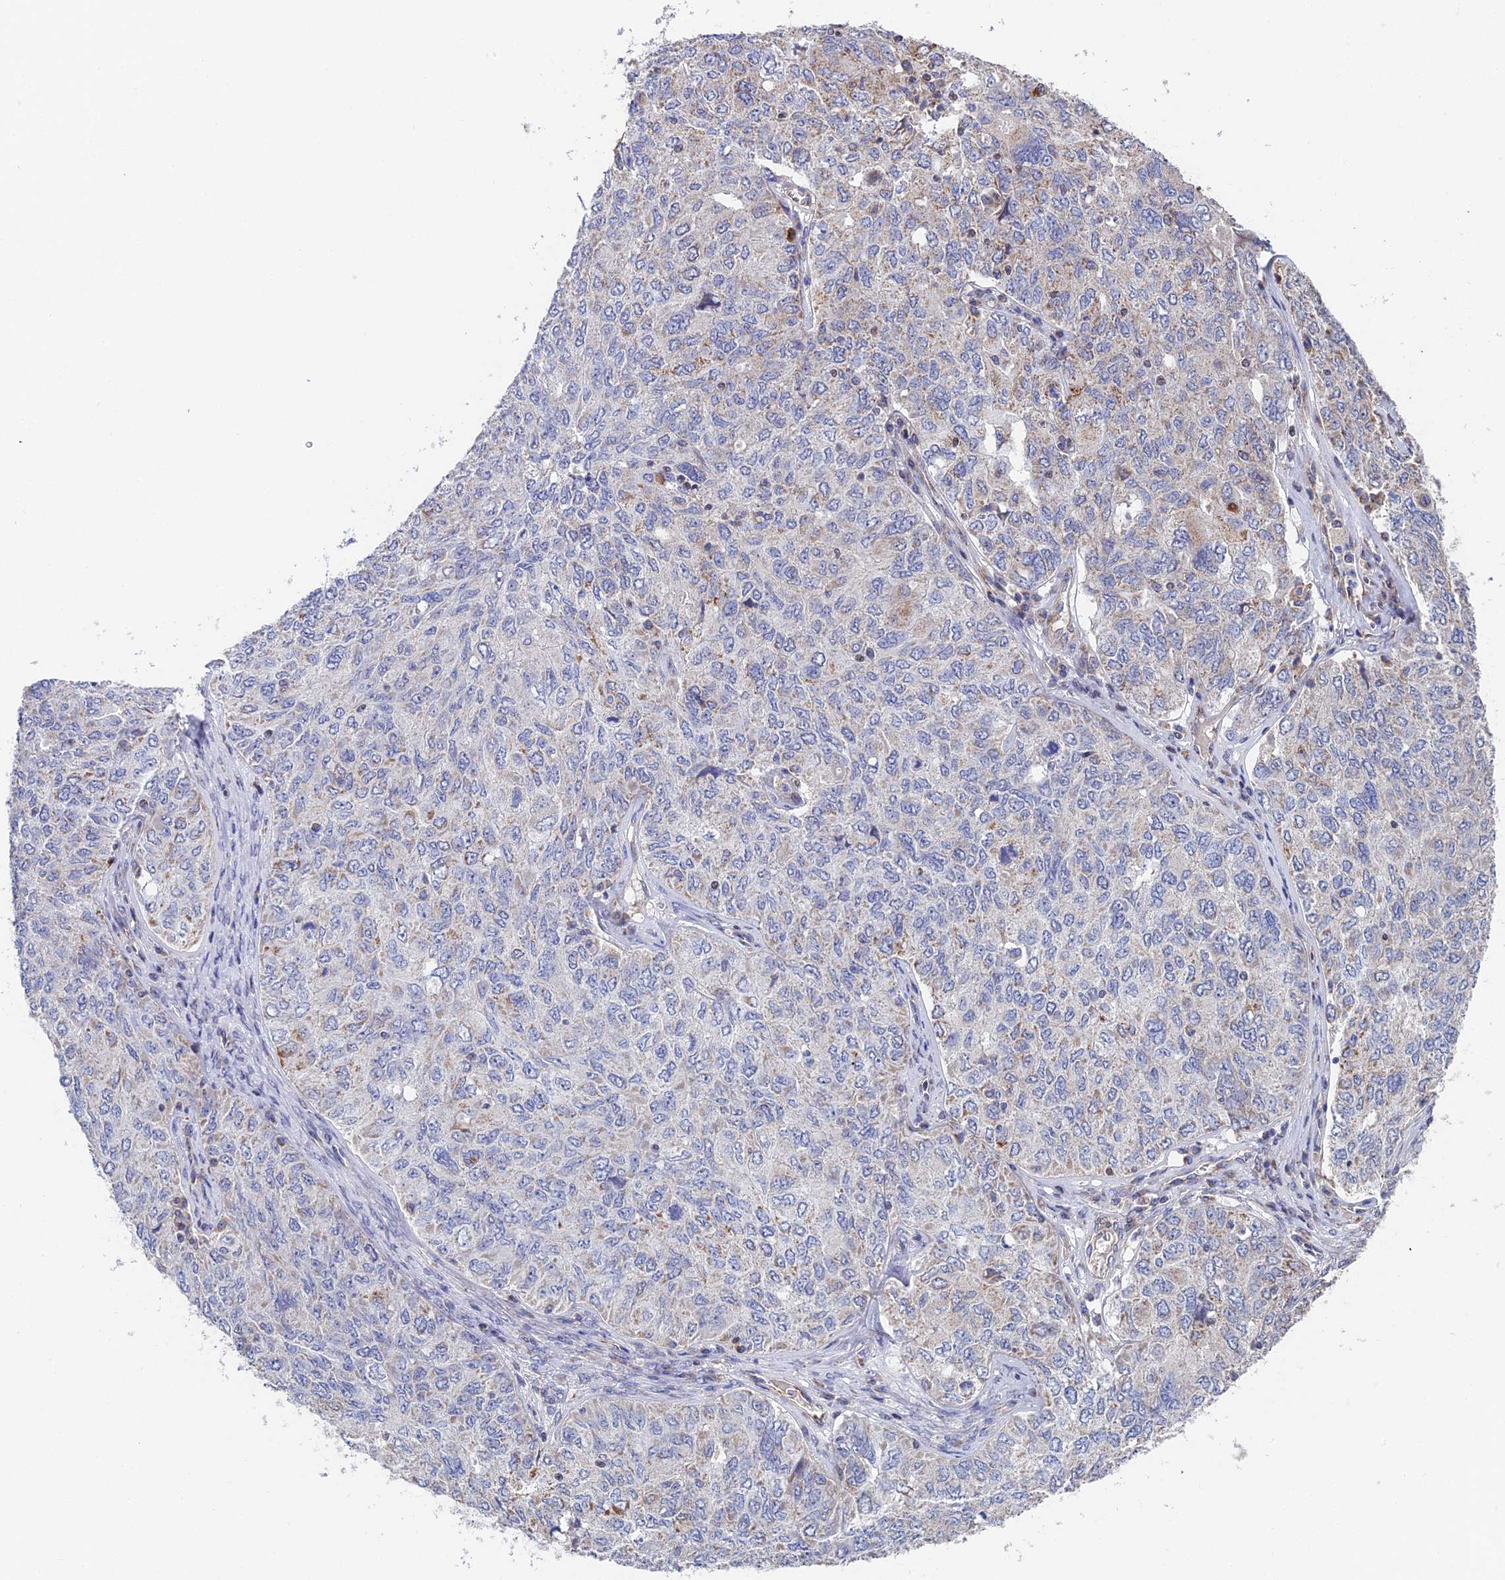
{"staining": {"intensity": "moderate", "quantity": "<25%", "location": "cytoplasmic/membranous"}, "tissue": "ovarian cancer", "cell_type": "Tumor cells", "image_type": "cancer", "snomed": [{"axis": "morphology", "description": "Carcinoma, endometroid"}, {"axis": "topography", "description": "Ovary"}], "caption": "A histopathology image of human endometroid carcinoma (ovarian) stained for a protein exhibits moderate cytoplasmic/membranous brown staining in tumor cells.", "gene": "ECSIT", "patient": {"sex": "female", "age": 62}}